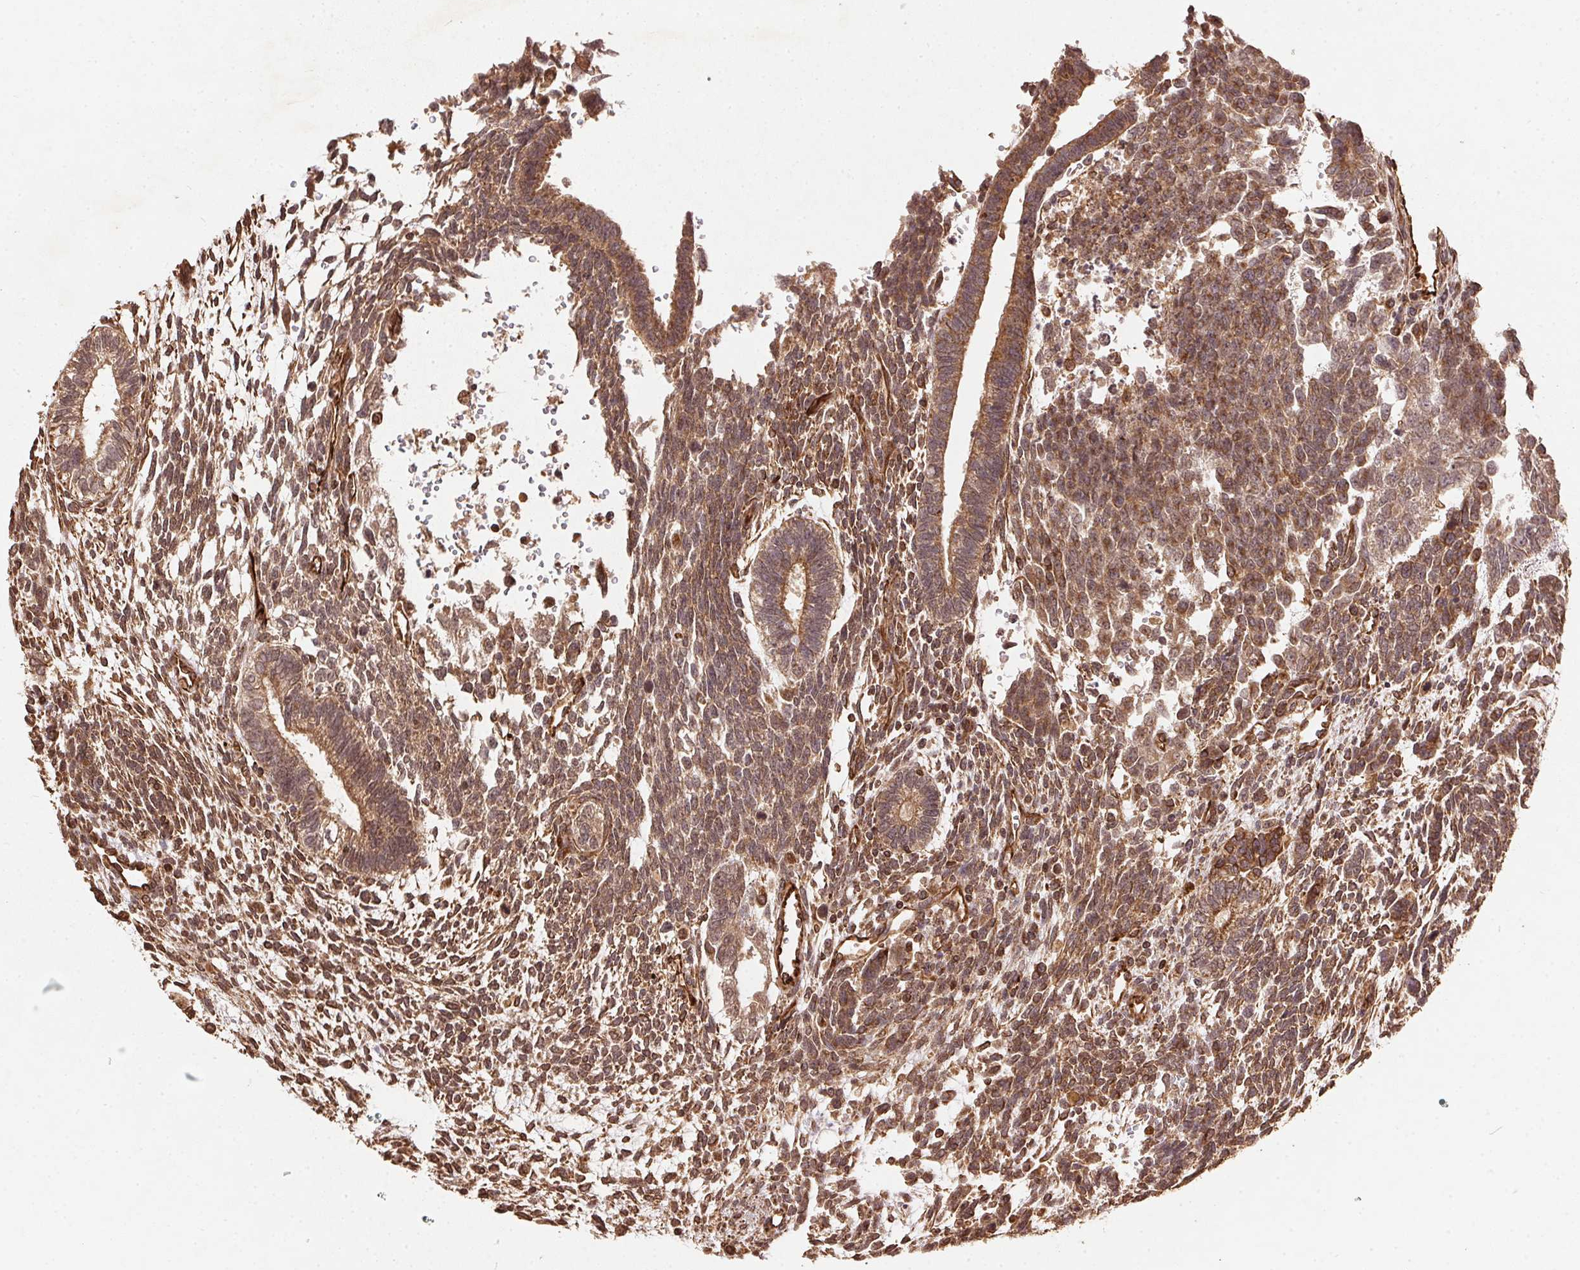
{"staining": {"intensity": "moderate", "quantity": ">75%", "location": "cytoplasmic/membranous"}, "tissue": "testis cancer", "cell_type": "Tumor cells", "image_type": "cancer", "snomed": [{"axis": "morphology", "description": "Carcinoma, Embryonal, NOS"}, {"axis": "topography", "description": "Testis"}], "caption": "Testis cancer was stained to show a protein in brown. There is medium levels of moderate cytoplasmic/membranous staining in about >75% of tumor cells.", "gene": "SPRED2", "patient": {"sex": "male", "age": 23}}